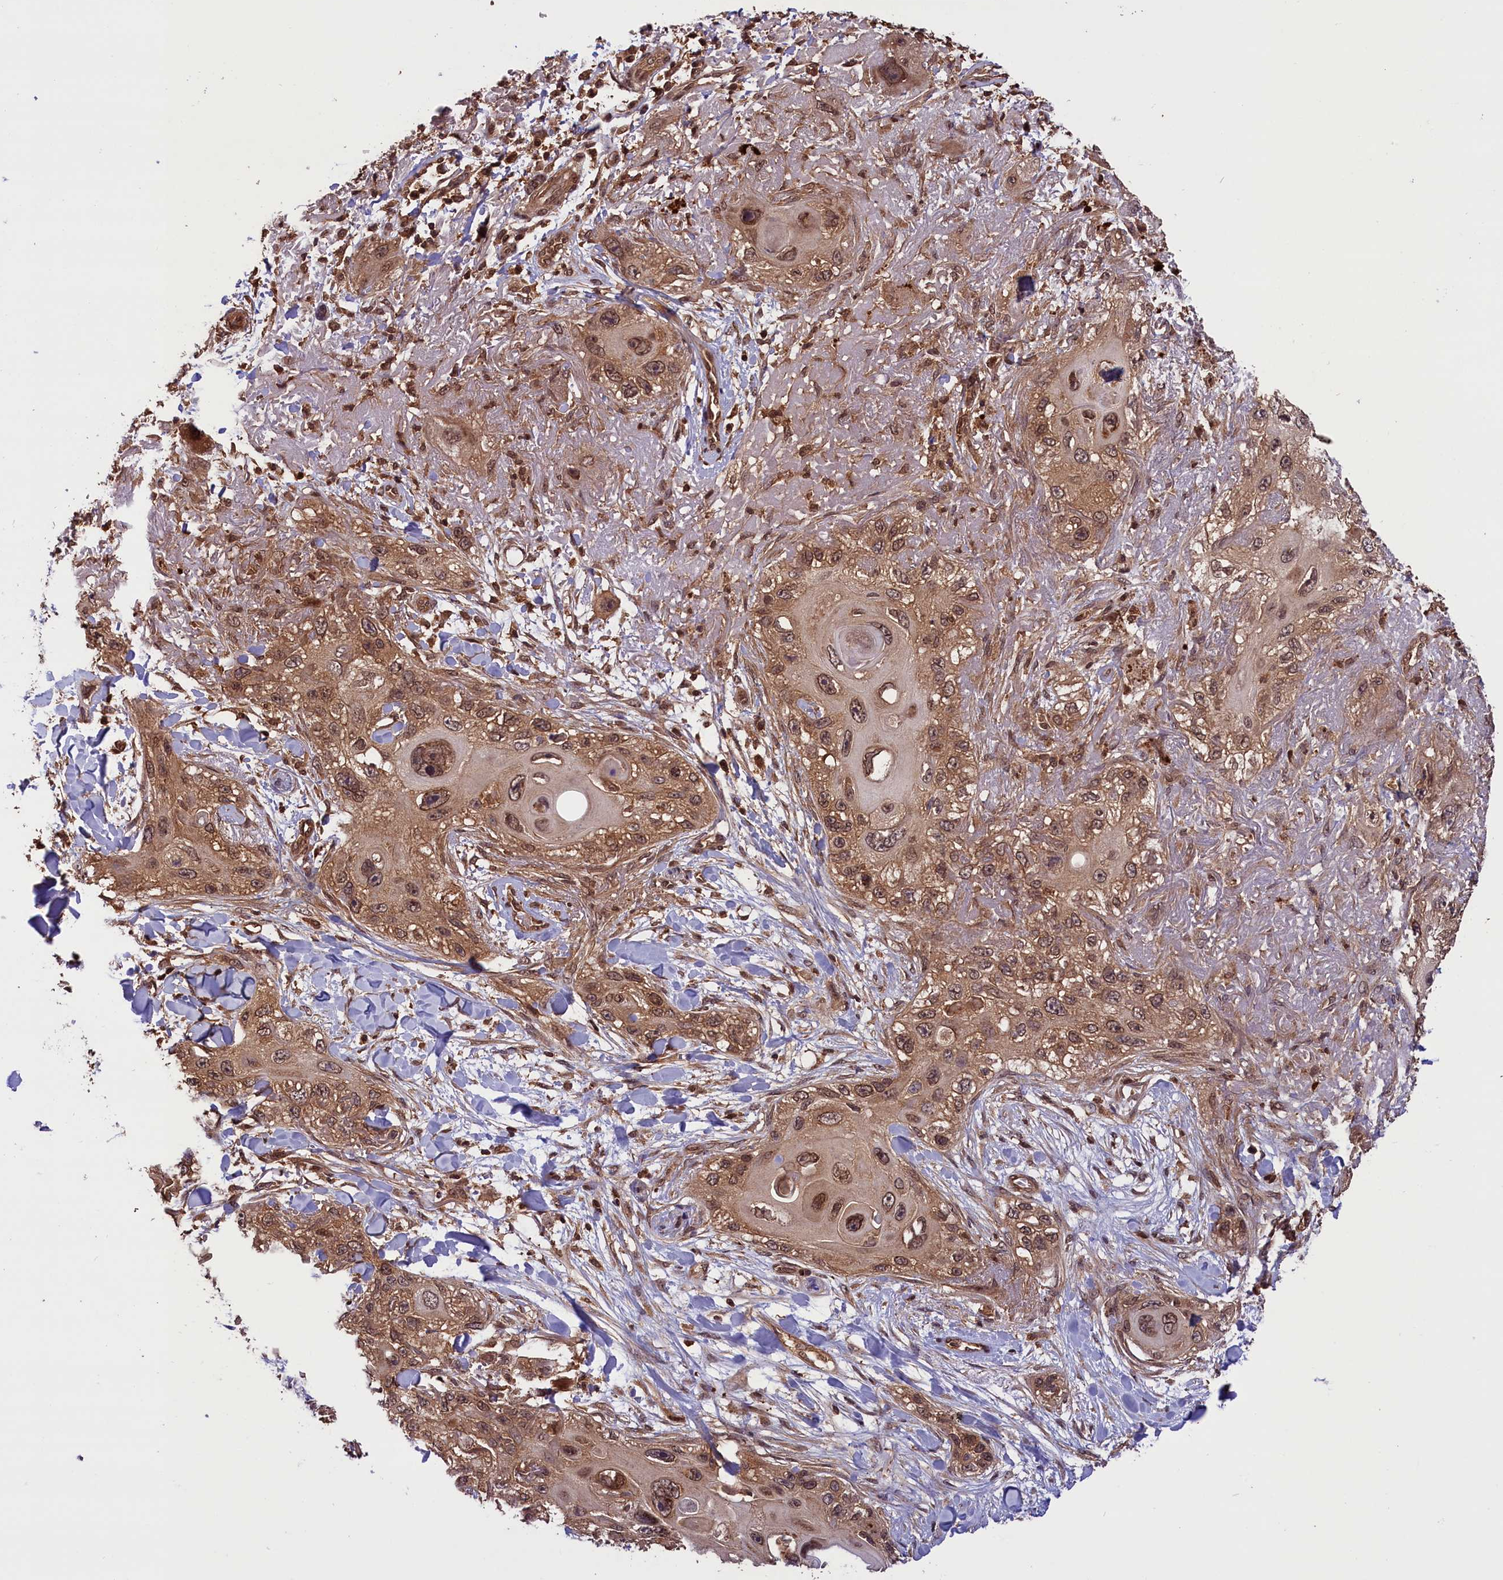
{"staining": {"intensity": "moderate", "quantity": ">75%", "location": "cytoplasmic/membranous,nuclear"}, "tissue": "skin cancer", "cell_type": "Tumor cells", "image_type": "cancer", "snomed": [{"axis": "morphology", "description": "Normal tissue, NOS"}, {"axis": "morphology", "description": "Squamous cell carcinoma, NOS"}, {"axis": "topography", "description": "Skin"}], "caption": "There is medium levels of moderate cytoplasmic/membranous and nuclear expression in tumor cells of squamous cell carcinoma (skin), as demonstrated by immunohistochemical staining (brown color).", "gene": "IST1", "patient": {"sex": "male", "age": 72}}